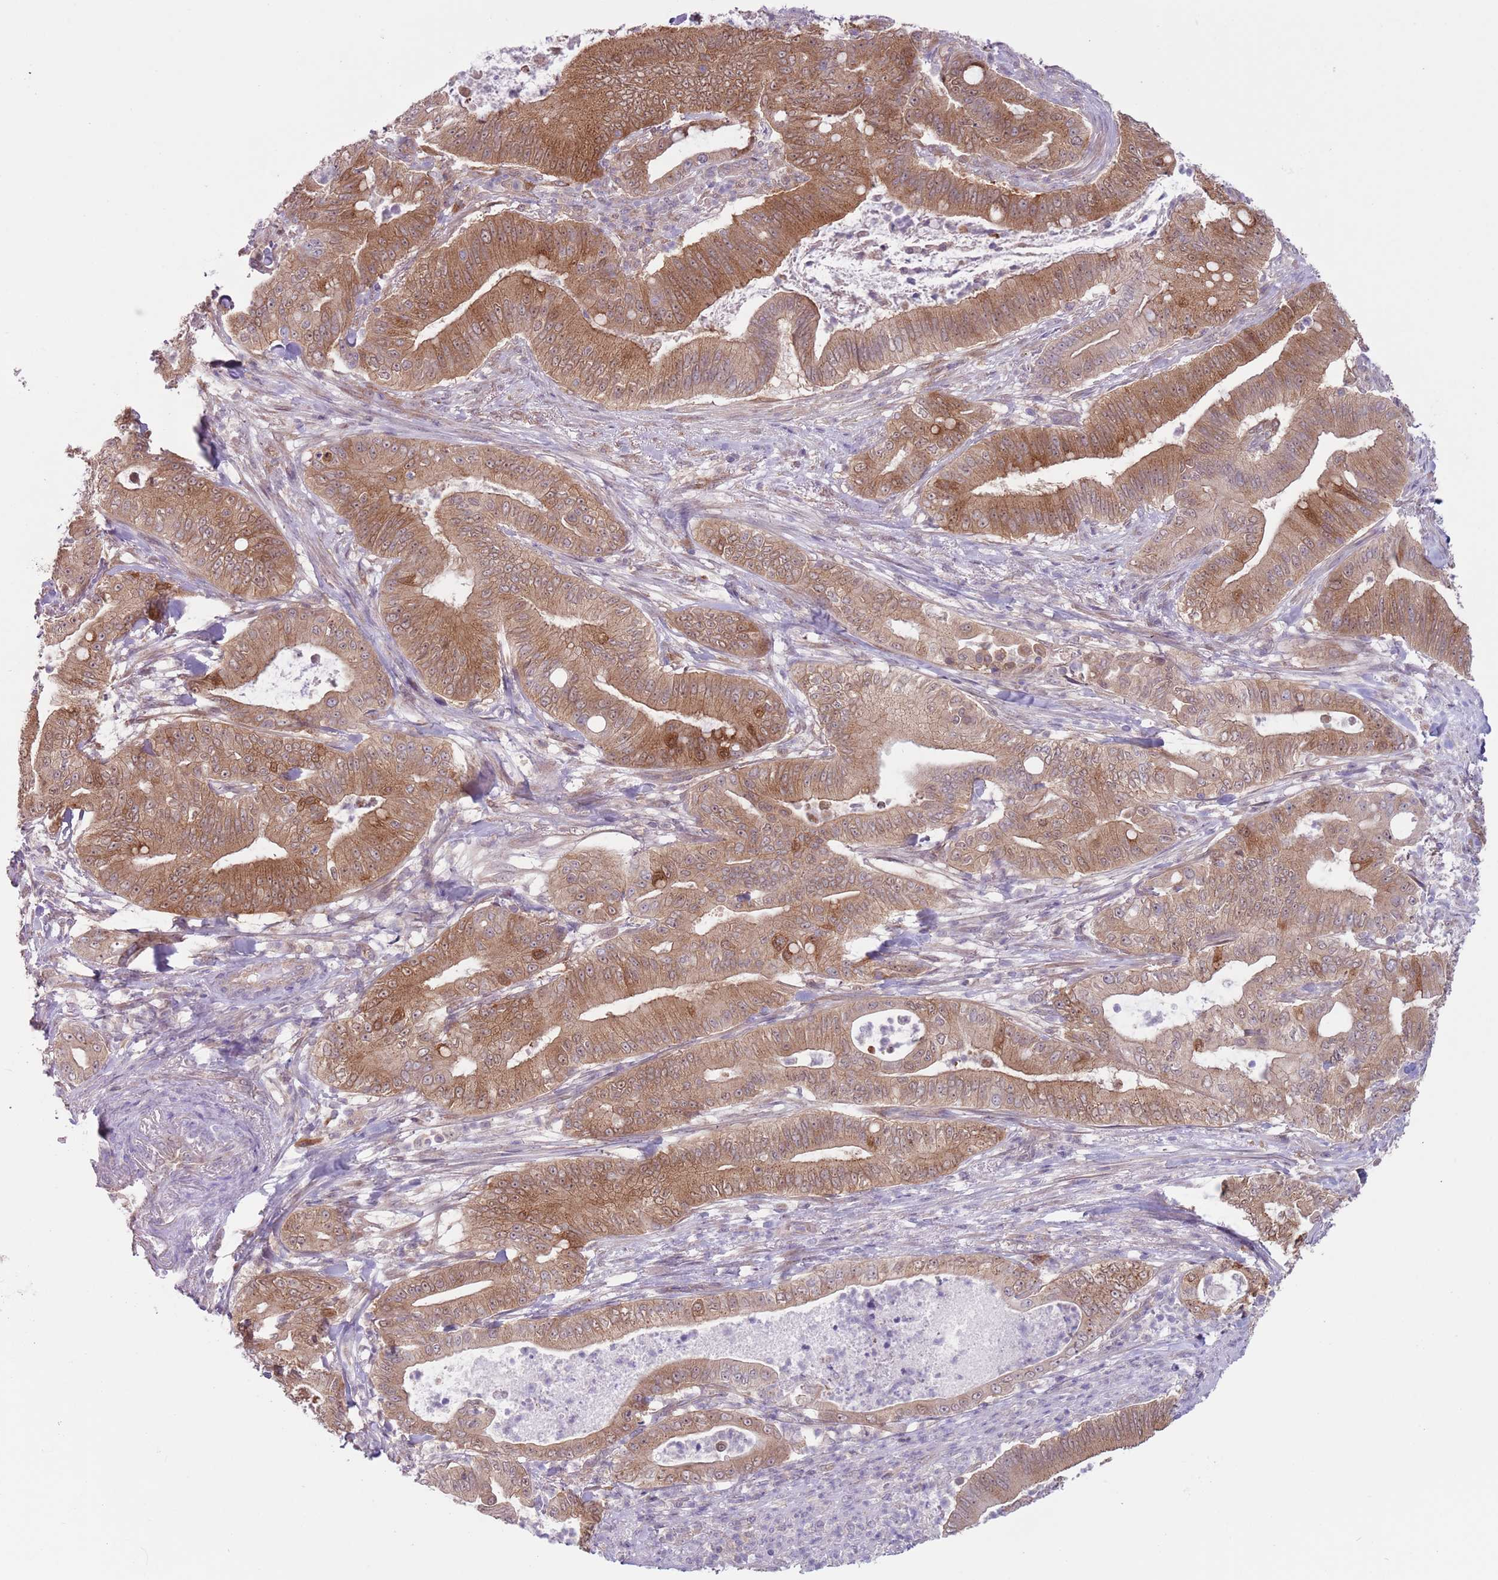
{"staining": {"intensity": "moderate", "quantity": ">75%", "location": "cytoplasmic/membranous"}, "tissue": "pancreatic cancer", "cell_type": "Tumor cells", "image_type": "cancer", "snomed": [{"axis": "morphology", "description": "Adenocarcinoma, NOS"}, {"axis": "topography", "description": "Pancreas"}], "caption": "The image displays immunohistochemical staining of pancreatic adenocarcinoma. There is moderate cytoplasmic/membranous staining is identified in approximately >75% of tumor cells.", "gene": "COPE", "patient": {"sex": "male", "age": 71}}